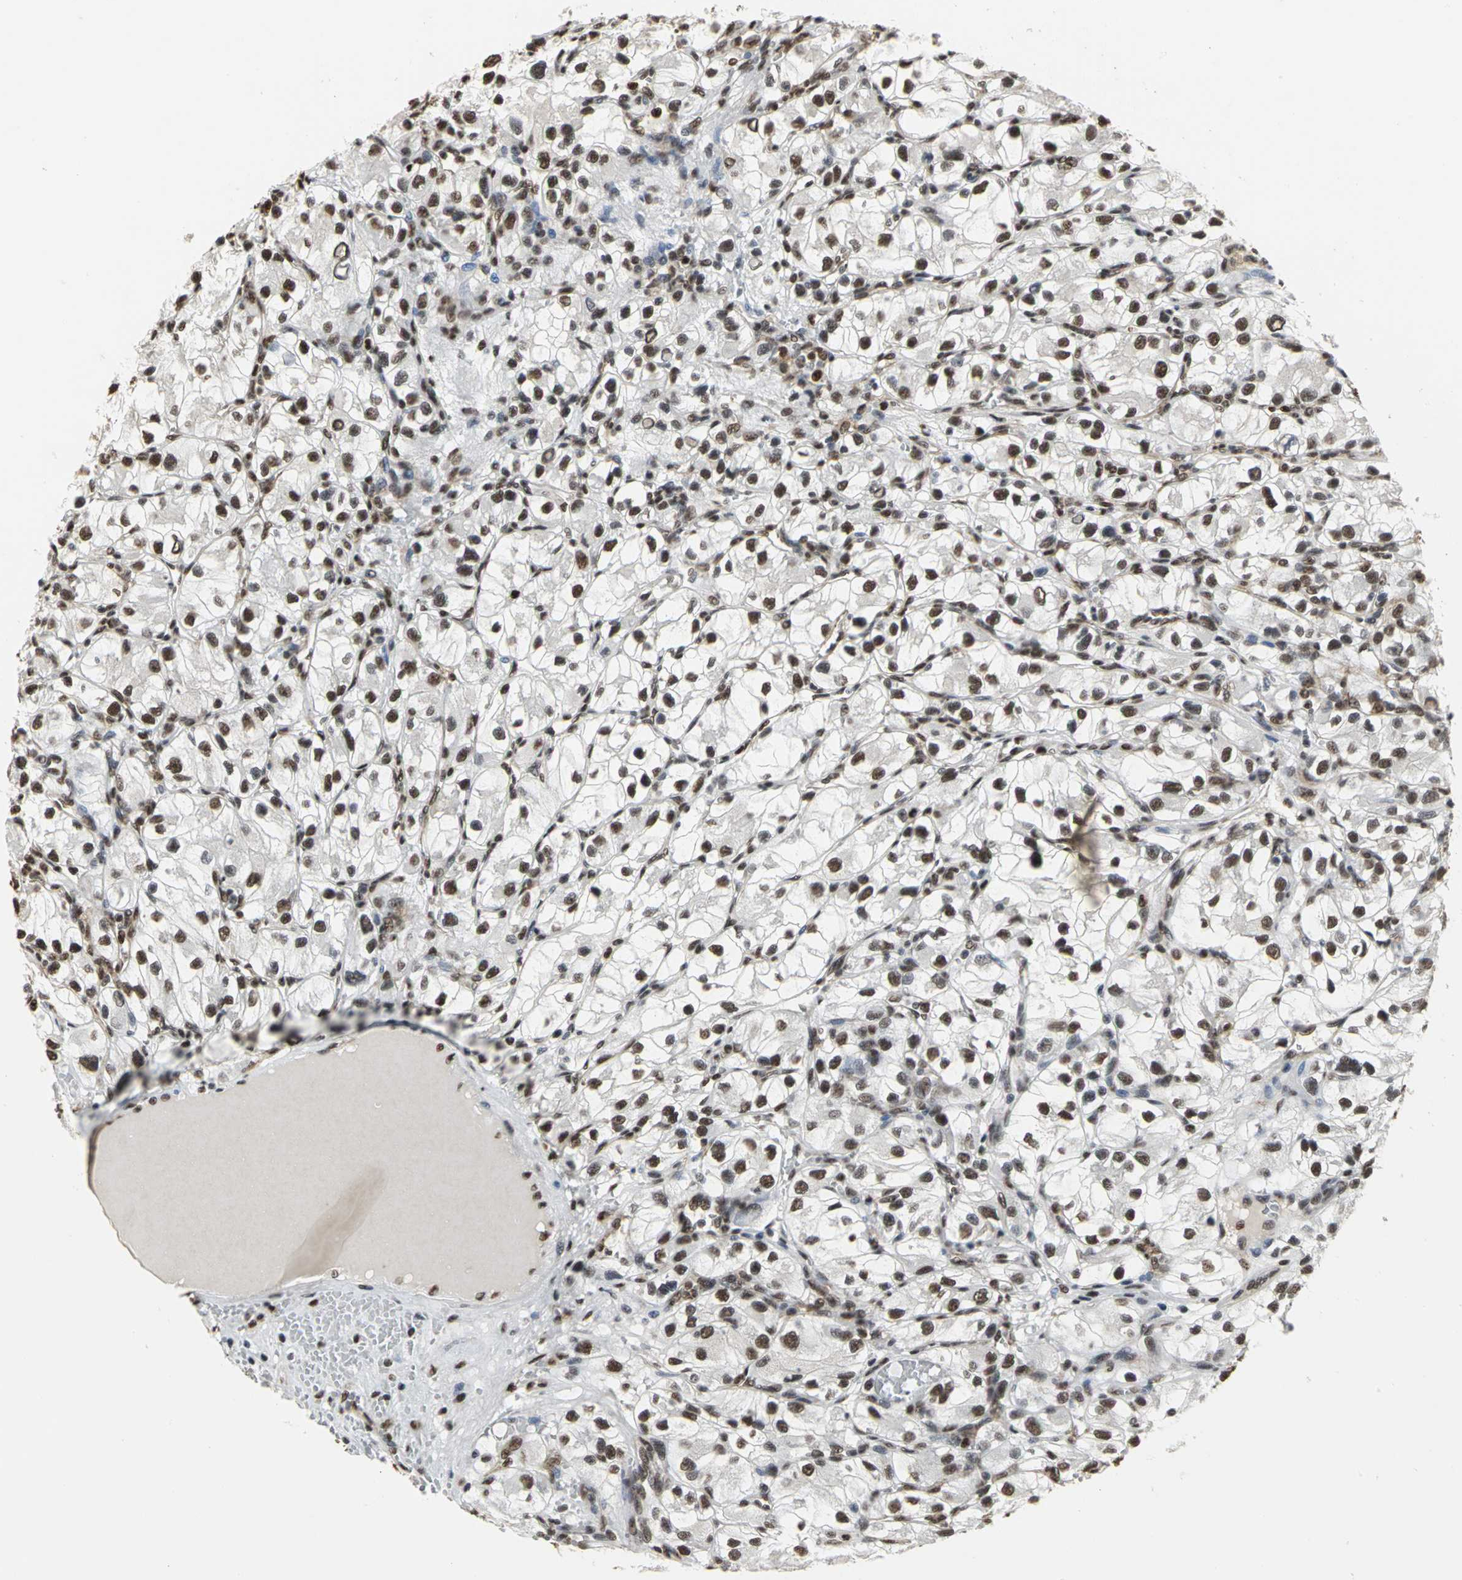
{"staining": {"intensity": "strong", "quantity": ">75%", "location": "nuclear"}, "tissue": "renal cancer", "cell_type": "Tumor cells", "image_type": "cancer", "snomed": [{"axis": "morphology", "description": "Adenocarcinoma, NOS"}, {"axis": "topography", "description": "Kidney"}], "caption": "This is a photomicrograph of immunohistochemistry (IHC) staining of adenocarcinoma (renal), which shows strong expression in the nuclear of tumor cells.", "gene": "CCDC88C", "patient": {"sex": "female", "age": 57}}